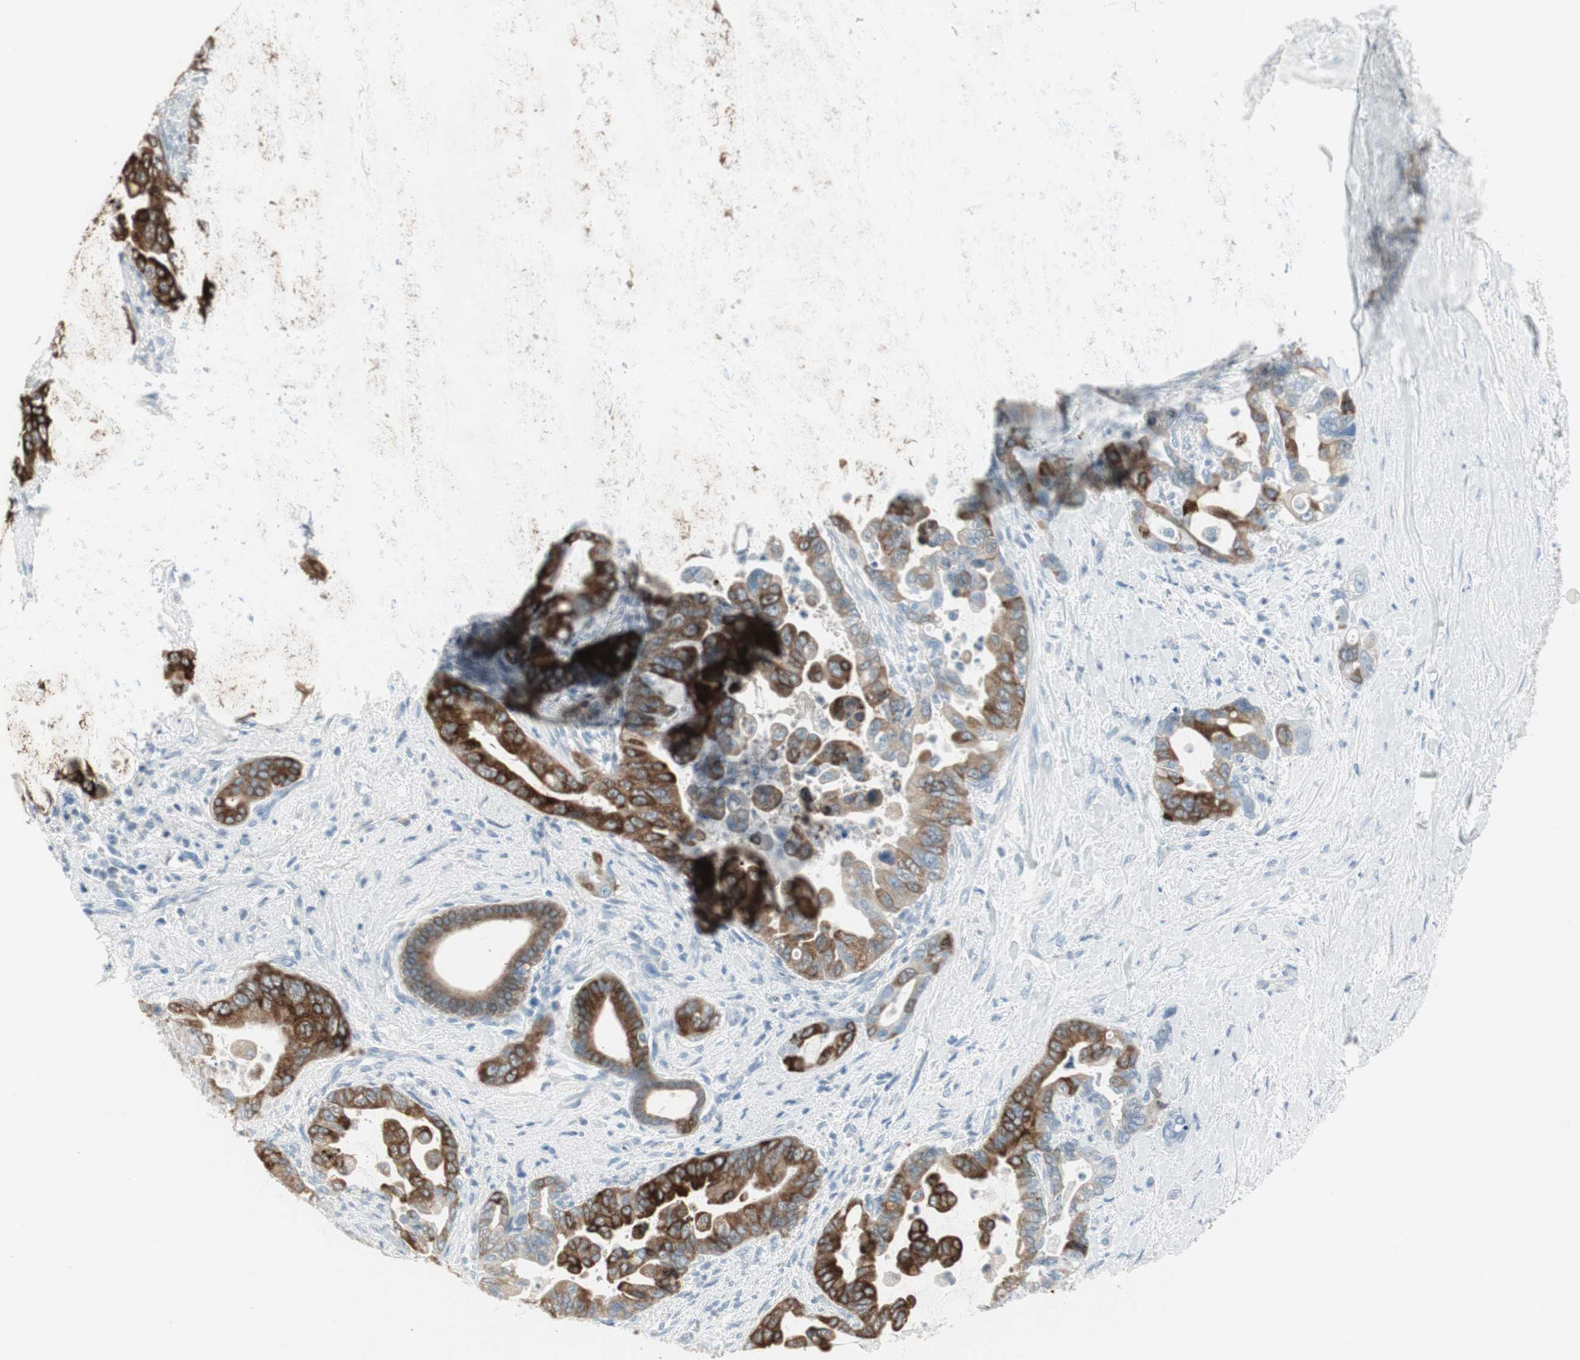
{"staining": {"intensity": "strong", "quantity": "25%-75%", "location": "cytoplasmic/membranous"}, "tissue": "pancreatic cancer", "cell_type": "Tumor cells", "image_type": "cancer", "snomed": [{"axis": "morphology", "description": "Adenocarcinoma, NOS"}, {"axis": "topography", "description": "Pancreas"}], "caption": "Protein analysis of pancreatic cancer (adenocarcinoma) tissue displays strong cytoplasmic/membranous staining in approximately 25%-75% of tumor cells.", "gene": "AGR2", "patient": {"sex": "male", "age": 70}}